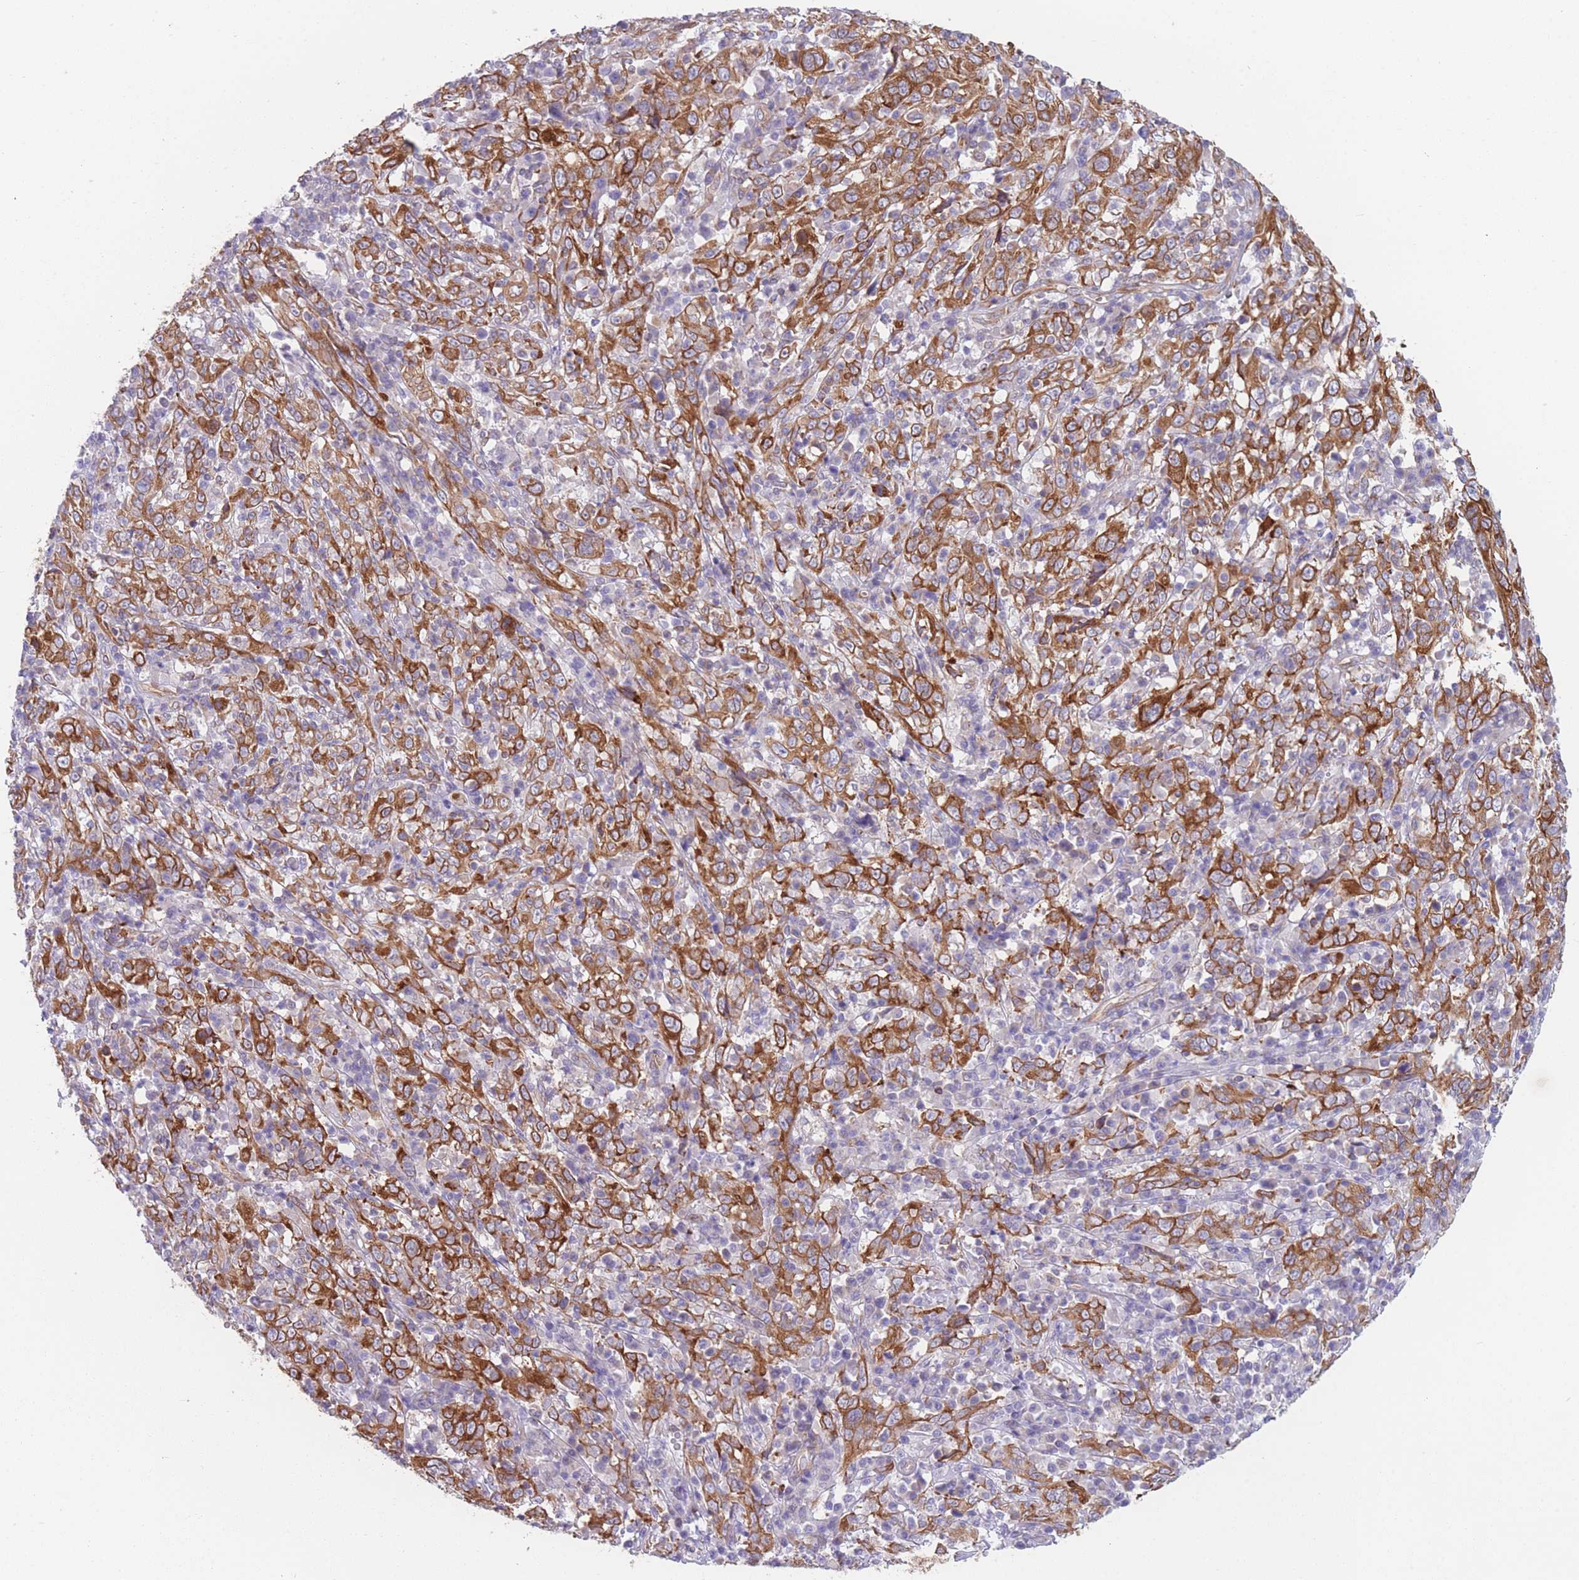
{"staining": {"intensity": "strong", "quantity": ">75%", "location": "cytoplasmic/membranous"}, "tissue": "cervical cancer", "cell_type": "Tumor cells", "image_type": "cancer", "snomed": [{"axis": "morphology", "description": "Squamous cell carcinoma, NOS"}, {"axis": "topography", "description": "Cervix"}], "caption": "Protein staining of cervical cancer (squamous cell carcinoma) tissue reveals strong cytoplasmic/membranous expression in approximately >75% of tumor cells.", "gene": "AK9", "patient": {"sex": "female", "age": 46}}